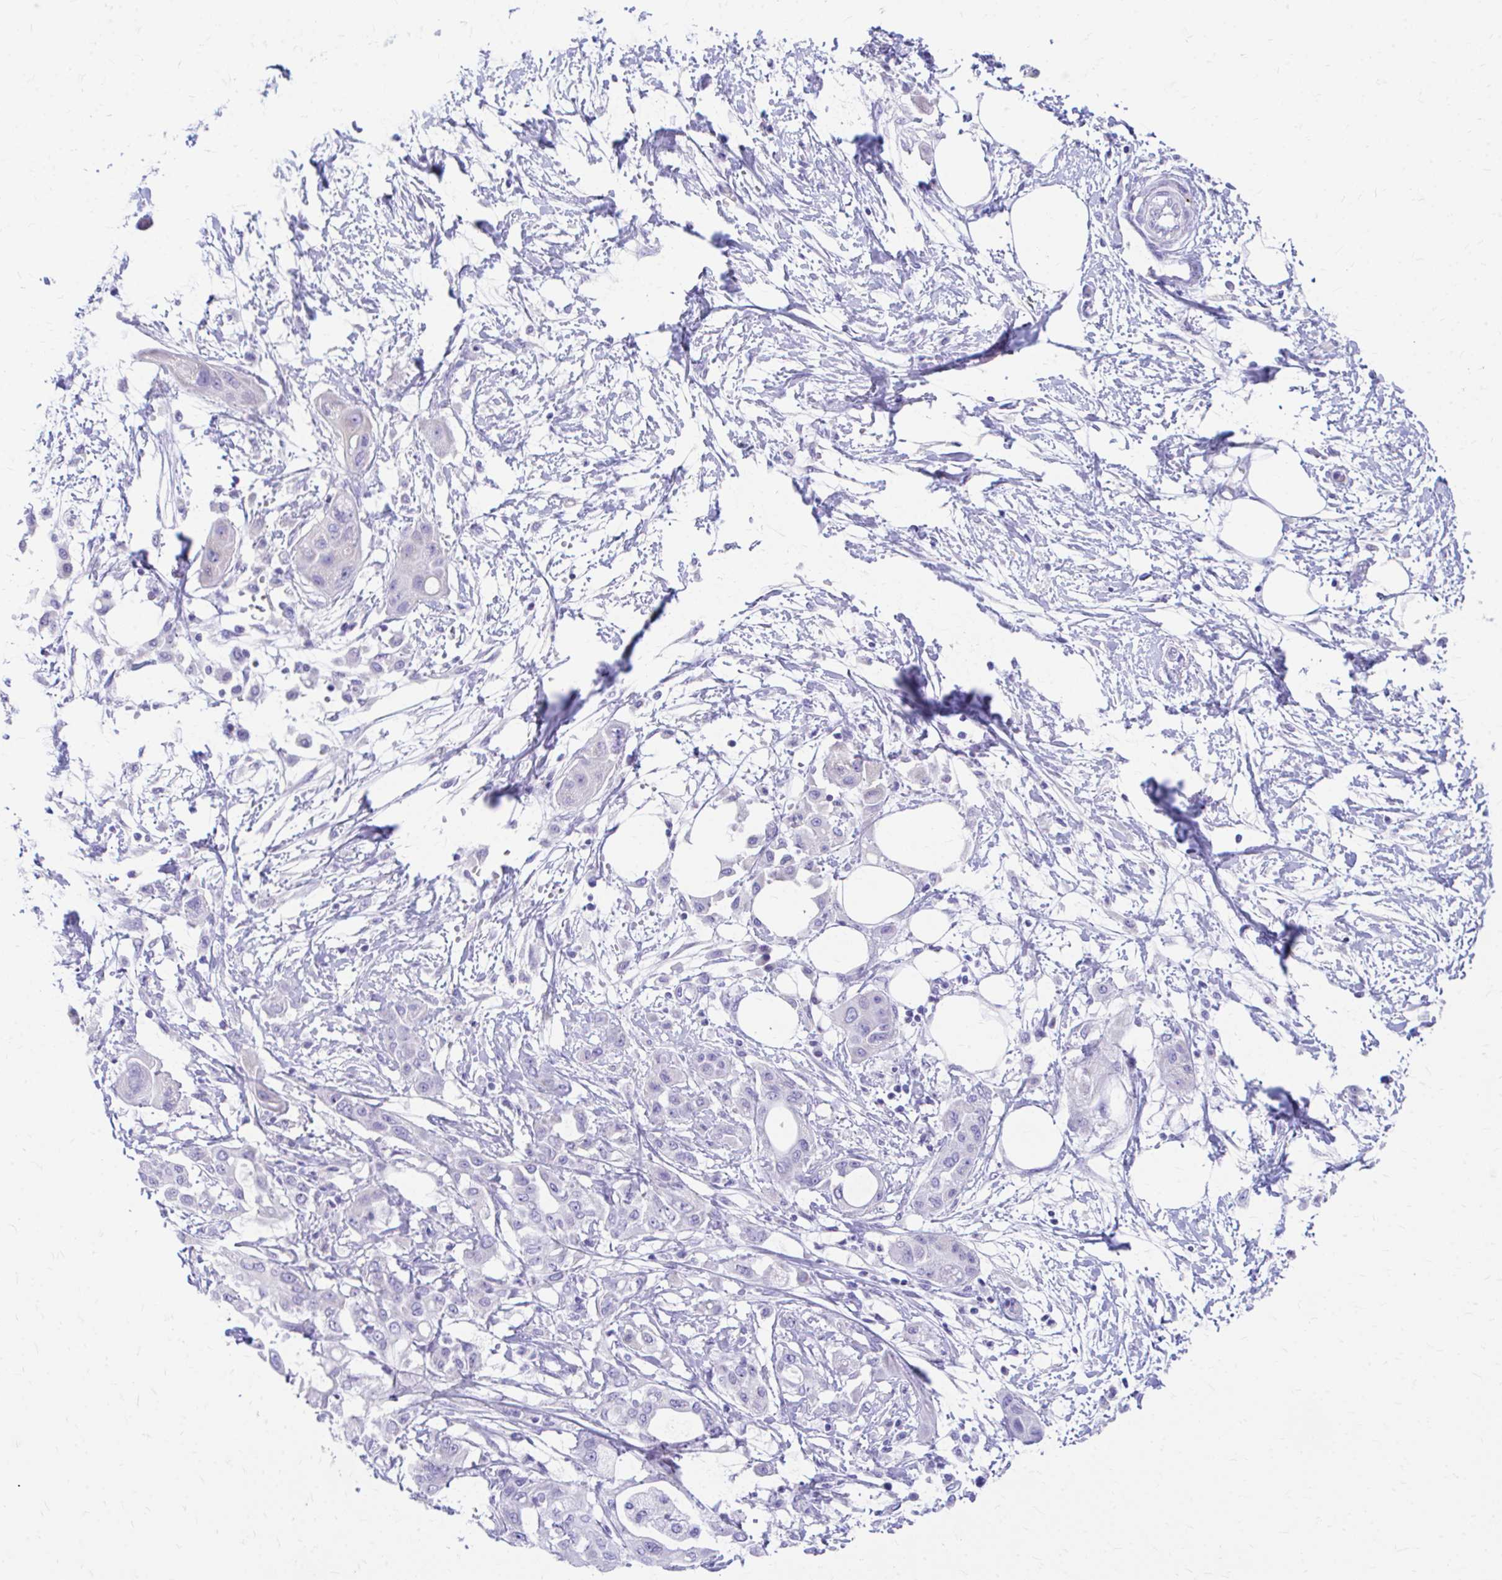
{"staining": {"intensity": "negative", "quantity": "none", "location": "none"}, "tissue": "pancreatic cancer", "cell_type": "Tumor cells", "image_type": "cancer", "snomed": [{"axis": "morphology", "description": "Adenocarcinoma, NOS"}, {"axis": "topography", "description": "Pancreas"}], "caption": "There is no significant positivity in tumor cells of adenocarcinoma (pancreatic). (DAB immunohistochemistry with hematoxylin counter stain).", "gene": "KRIT1", "patient": {"sex": "male", "age": 68}}